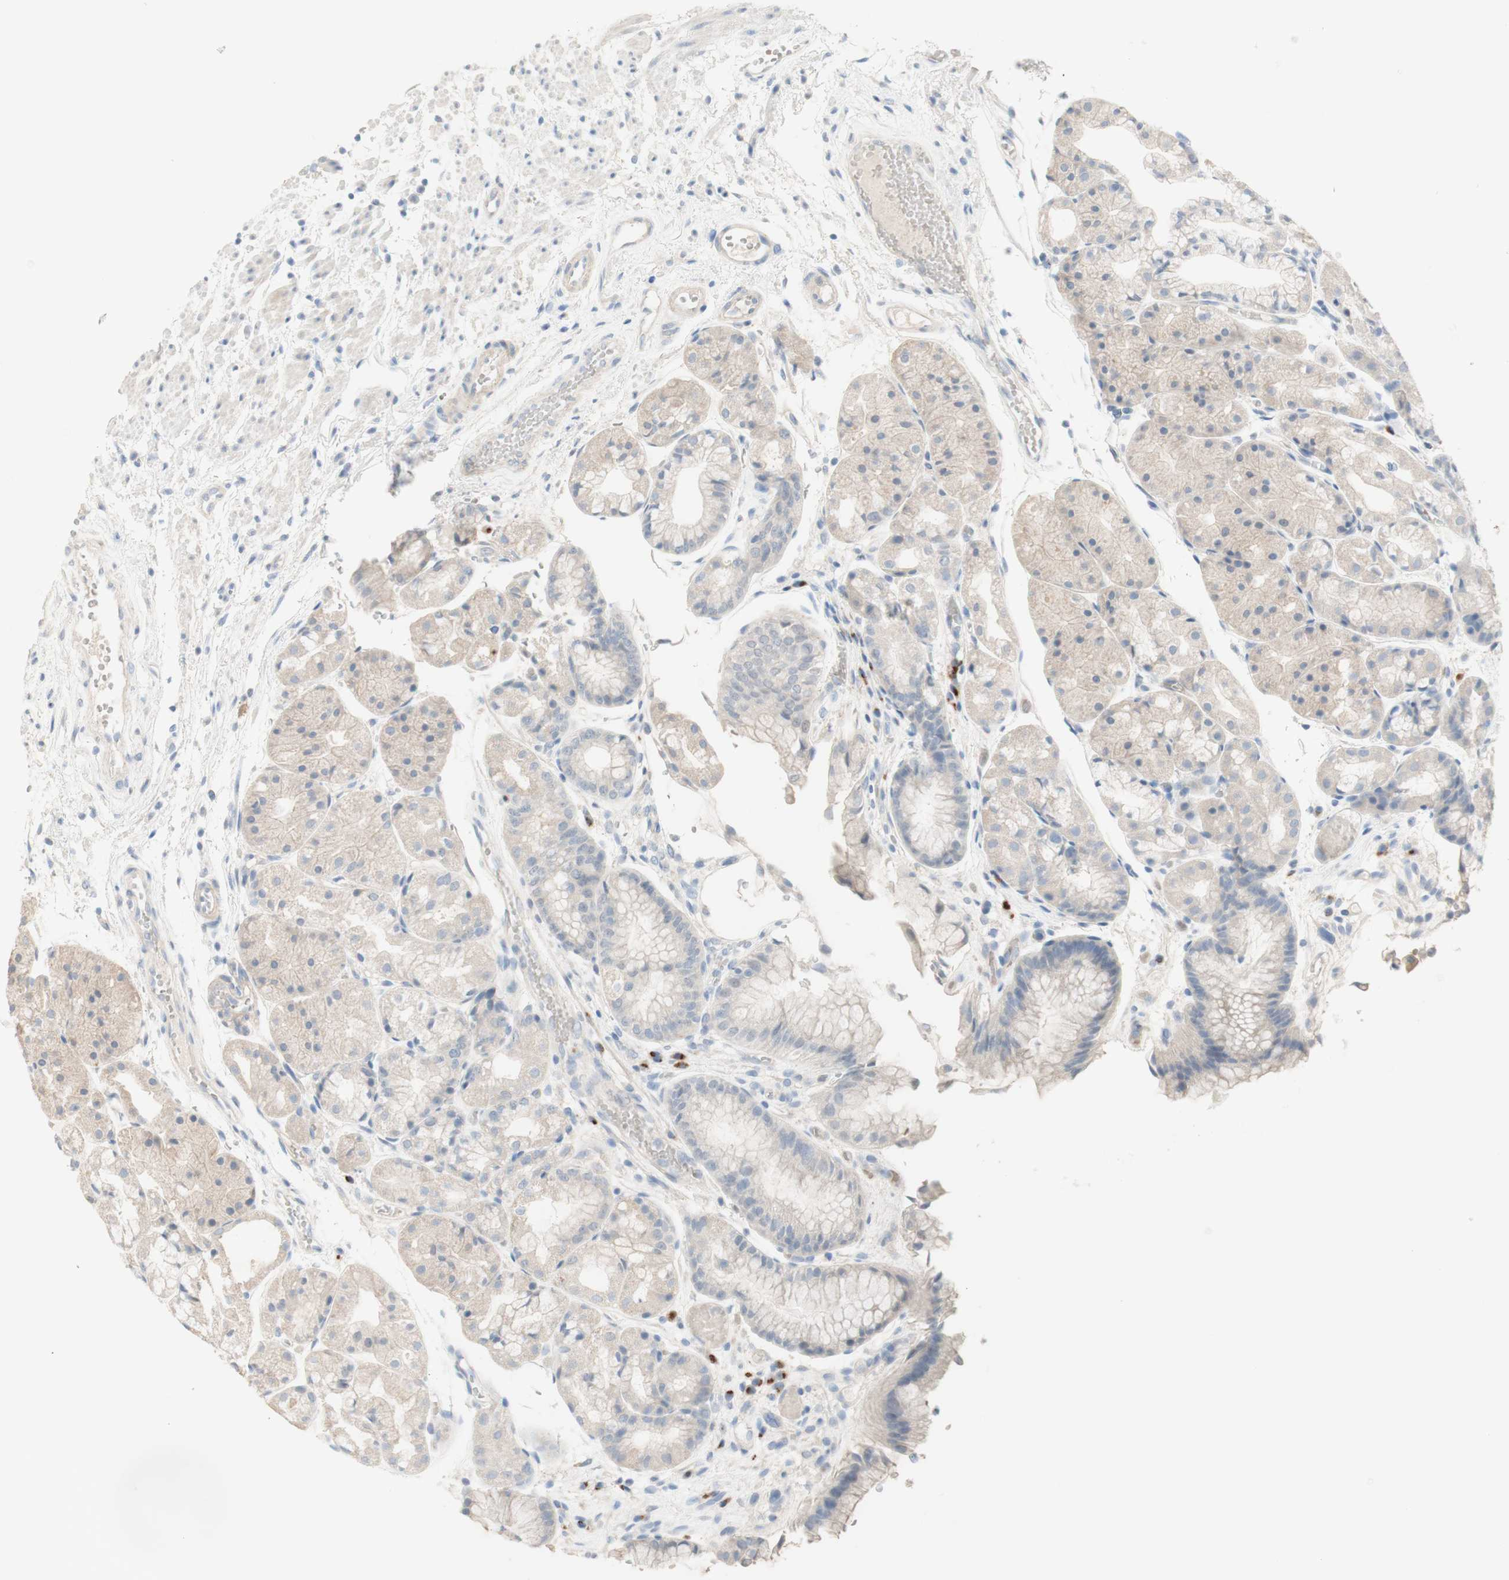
{"staining": {"intensity": "weak", "quantity": "25%-75%", "location": "cytoplasmic/membranous"}, "tissue": "stomach", "cell_type": "Glandular cells", "image_type": "normal", "snomed": [{"axis": "morphology", "description": "Normal tissue, NOS"}, {"axis": "topography", "description": "Stomach, upper"}], "caption": "Glandular cells show weak cytoplasmic/membranous positivity in about 25%-75% of cells in benign stomach.", "gene": "MANEA", "patient": {"sex": "male", "age": 72}}